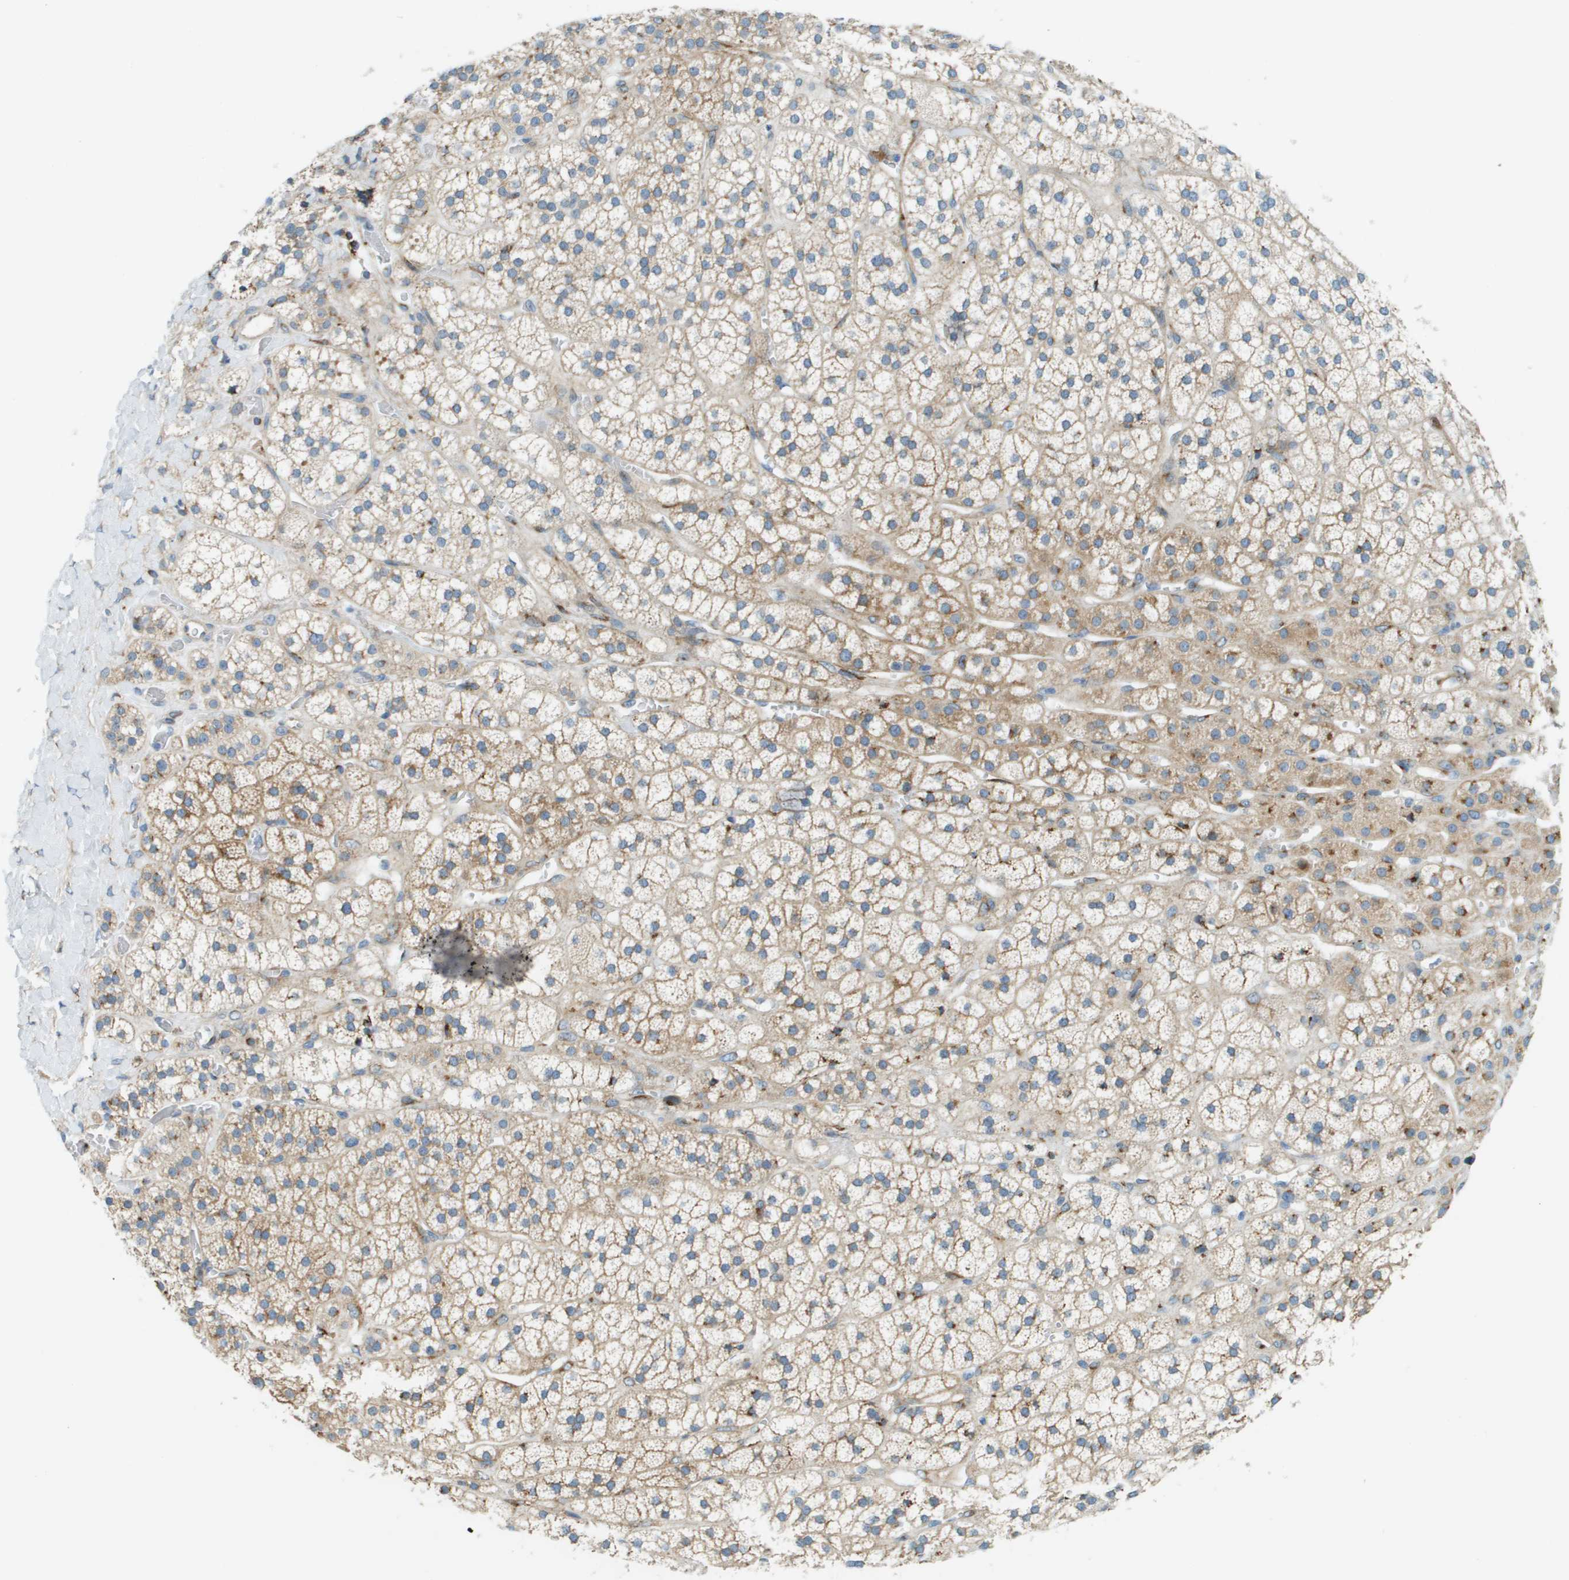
{"staining": {"intensity": "moderate", "quantity": ">75%", "location": "cytoplasmic/membranous"}, "tissue": "adrenal gland", "cell_type": "Glandular cells", "image_type": "normal", "snomed": [{"axis": "morphology", "description": "Normal tissue, NOS"}, {"axis": "topography", "description": "Adrenal gland"}], "caption": "Glandular cells show moderate cytoplasmic/membranous expression in about >75% of cells in normal adrenal gland. The staining is performed using DAB brown chromogen to label protein expression. The nuclei are counter-stained blue using hematoxylin.", "gene": "ACBD3", "patient": {"sex": "male", "age": 56}}